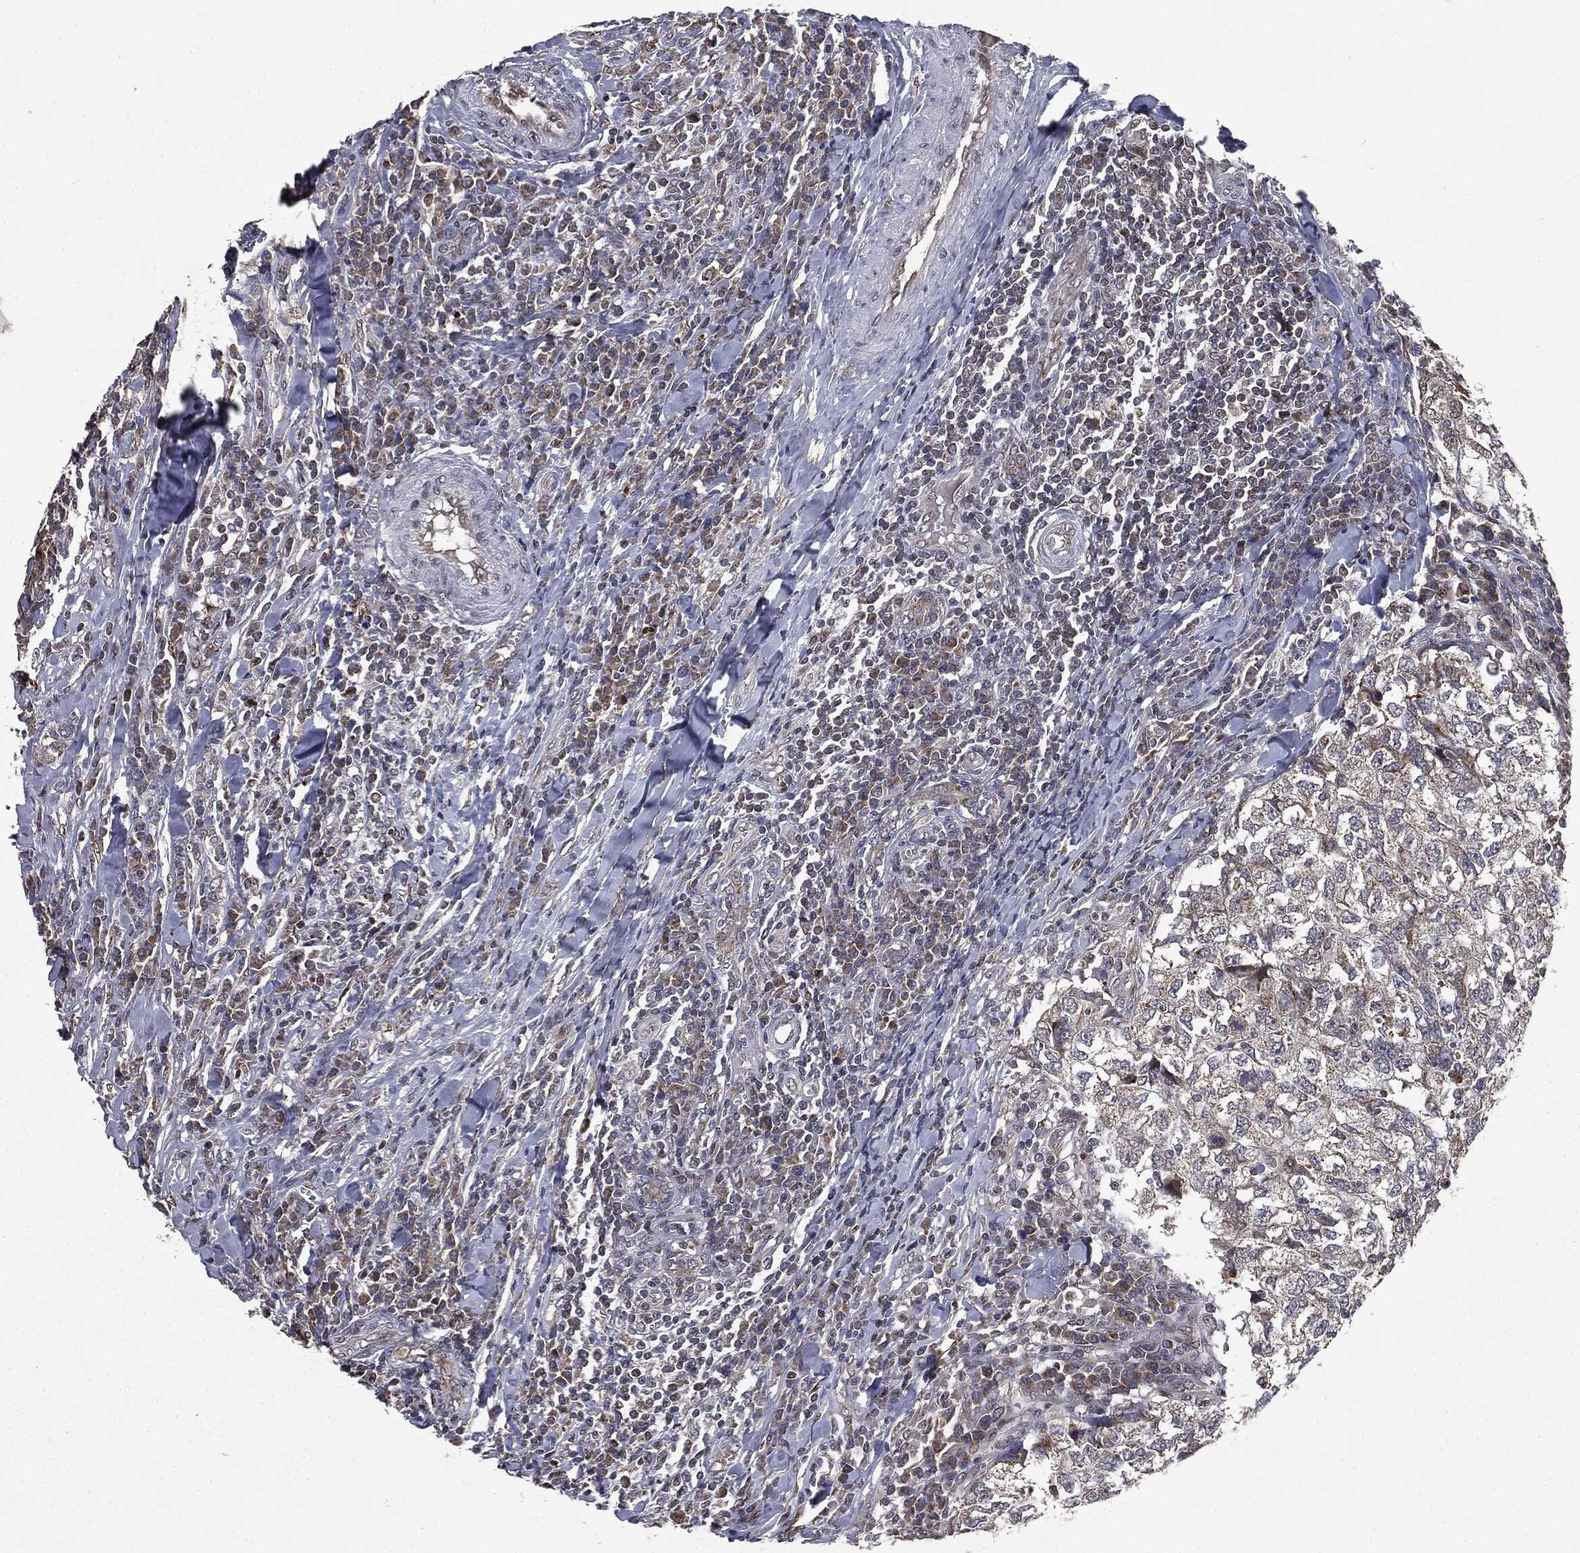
{"staining": {"intensity": "negative", "quantity": "none", "location": "none"}, "tissue": "breast cancer", "cell_type": "Tumor cells", "image_type": "cancer", "snomed": [{"axis": "morphology", "description": "Duct carcinoma"}, {"axis": "topography", "description": "Breast"}], "caption": "The histopathology image demonstrates no significant staining in tumor cells of breast cancer (infiltrating ductal carcinoma). (Immunohistochemistry, brightfield microscopy, high magnification).", "gene": "PLPPR2", "patient": {"sex": "female", "age": 30}}